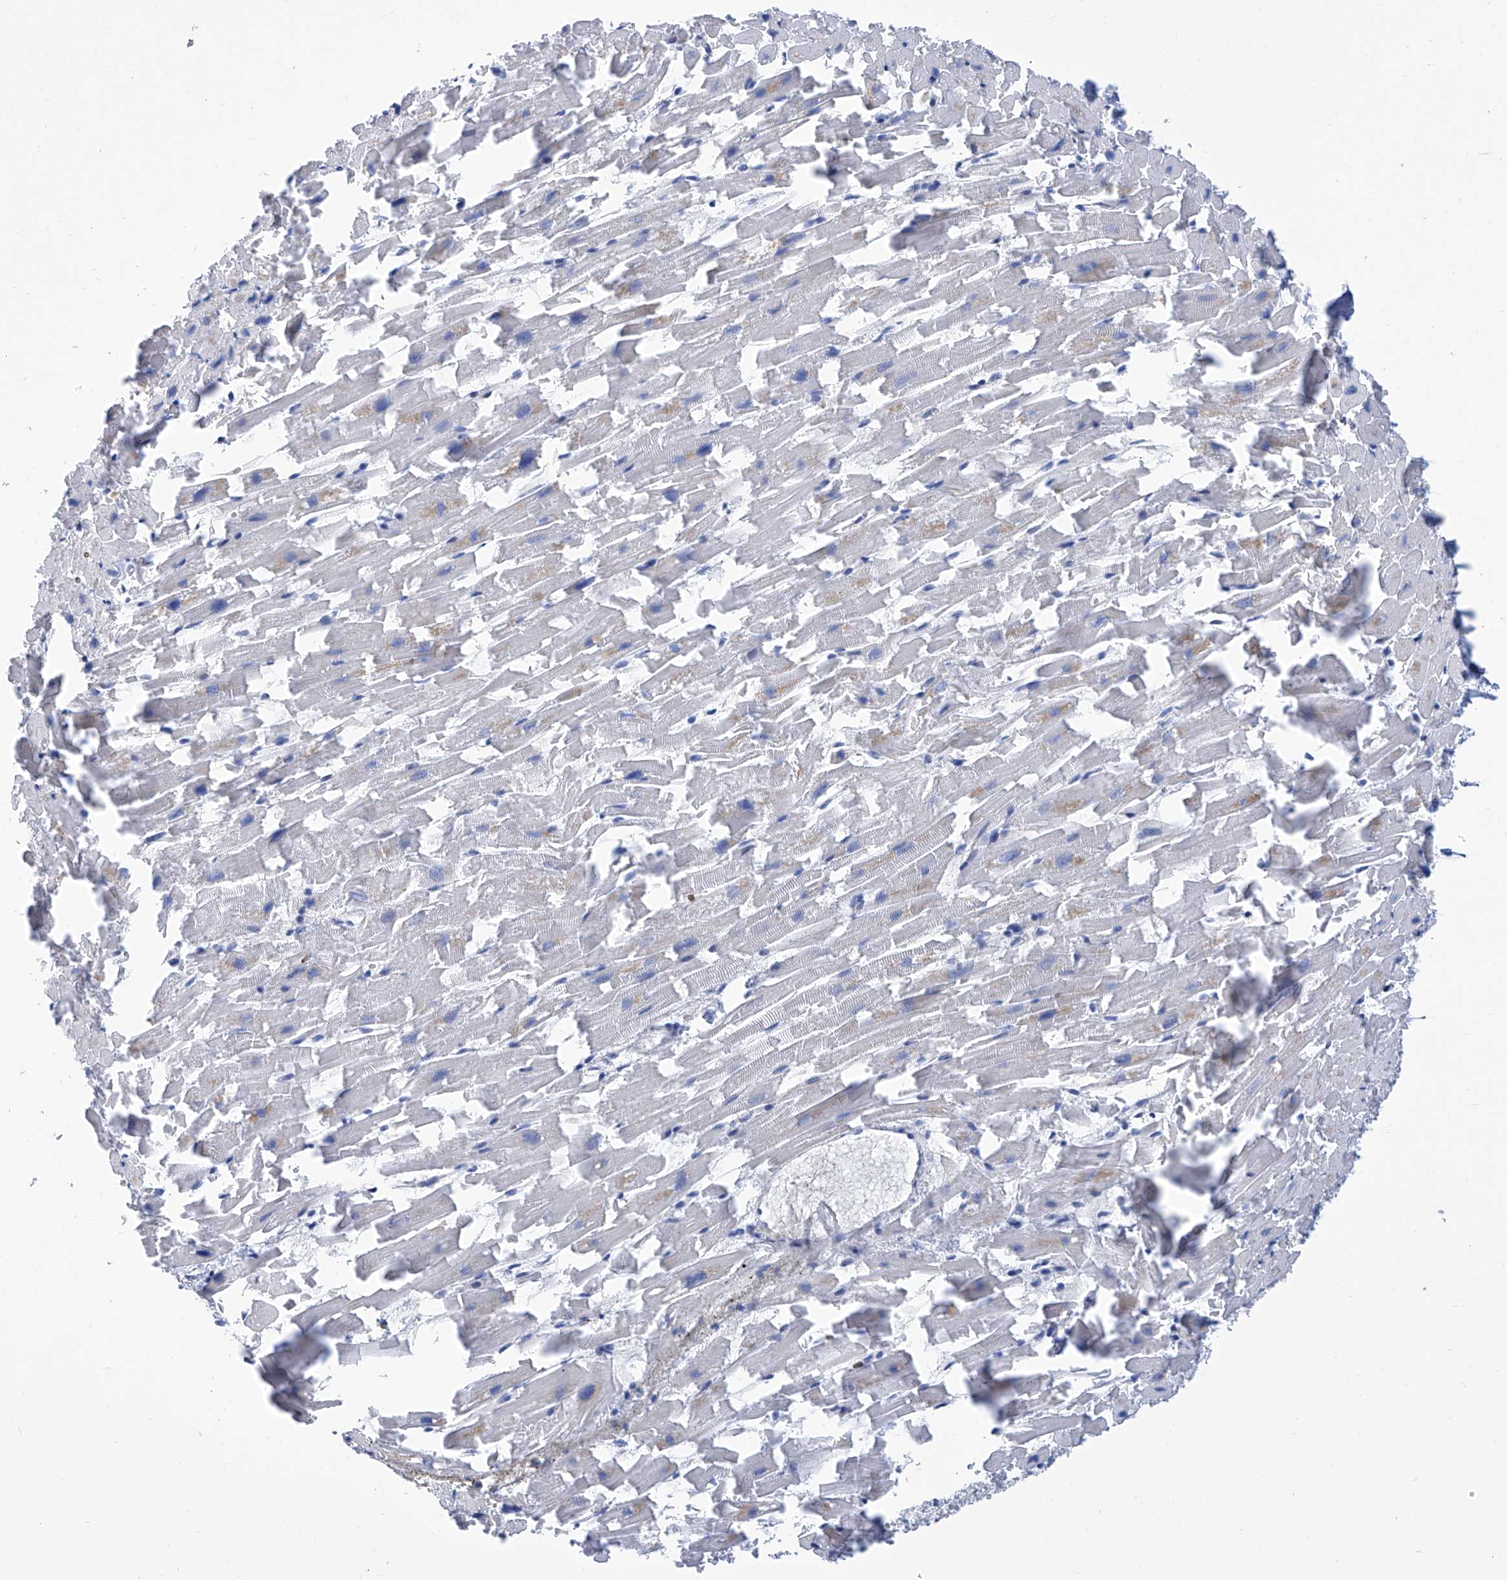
{"staining": {"intensity": "negative", "quantity": "none", "location": "none"}, "tissue": "heart muscle", "cell_type": "Cardiomyocytes", "image_type": "normal", "snomed": [{"axis": "morphology", "description": "Normal tissue, NOS"}, {"axis": "topography", "description": "Heart"}], "caption": "Immunohistochemistry of benign human heart muscle displays no expression in cardiomyocytes.", "gene": "SMS", "patient": {"sex": "female", "age": 64}}